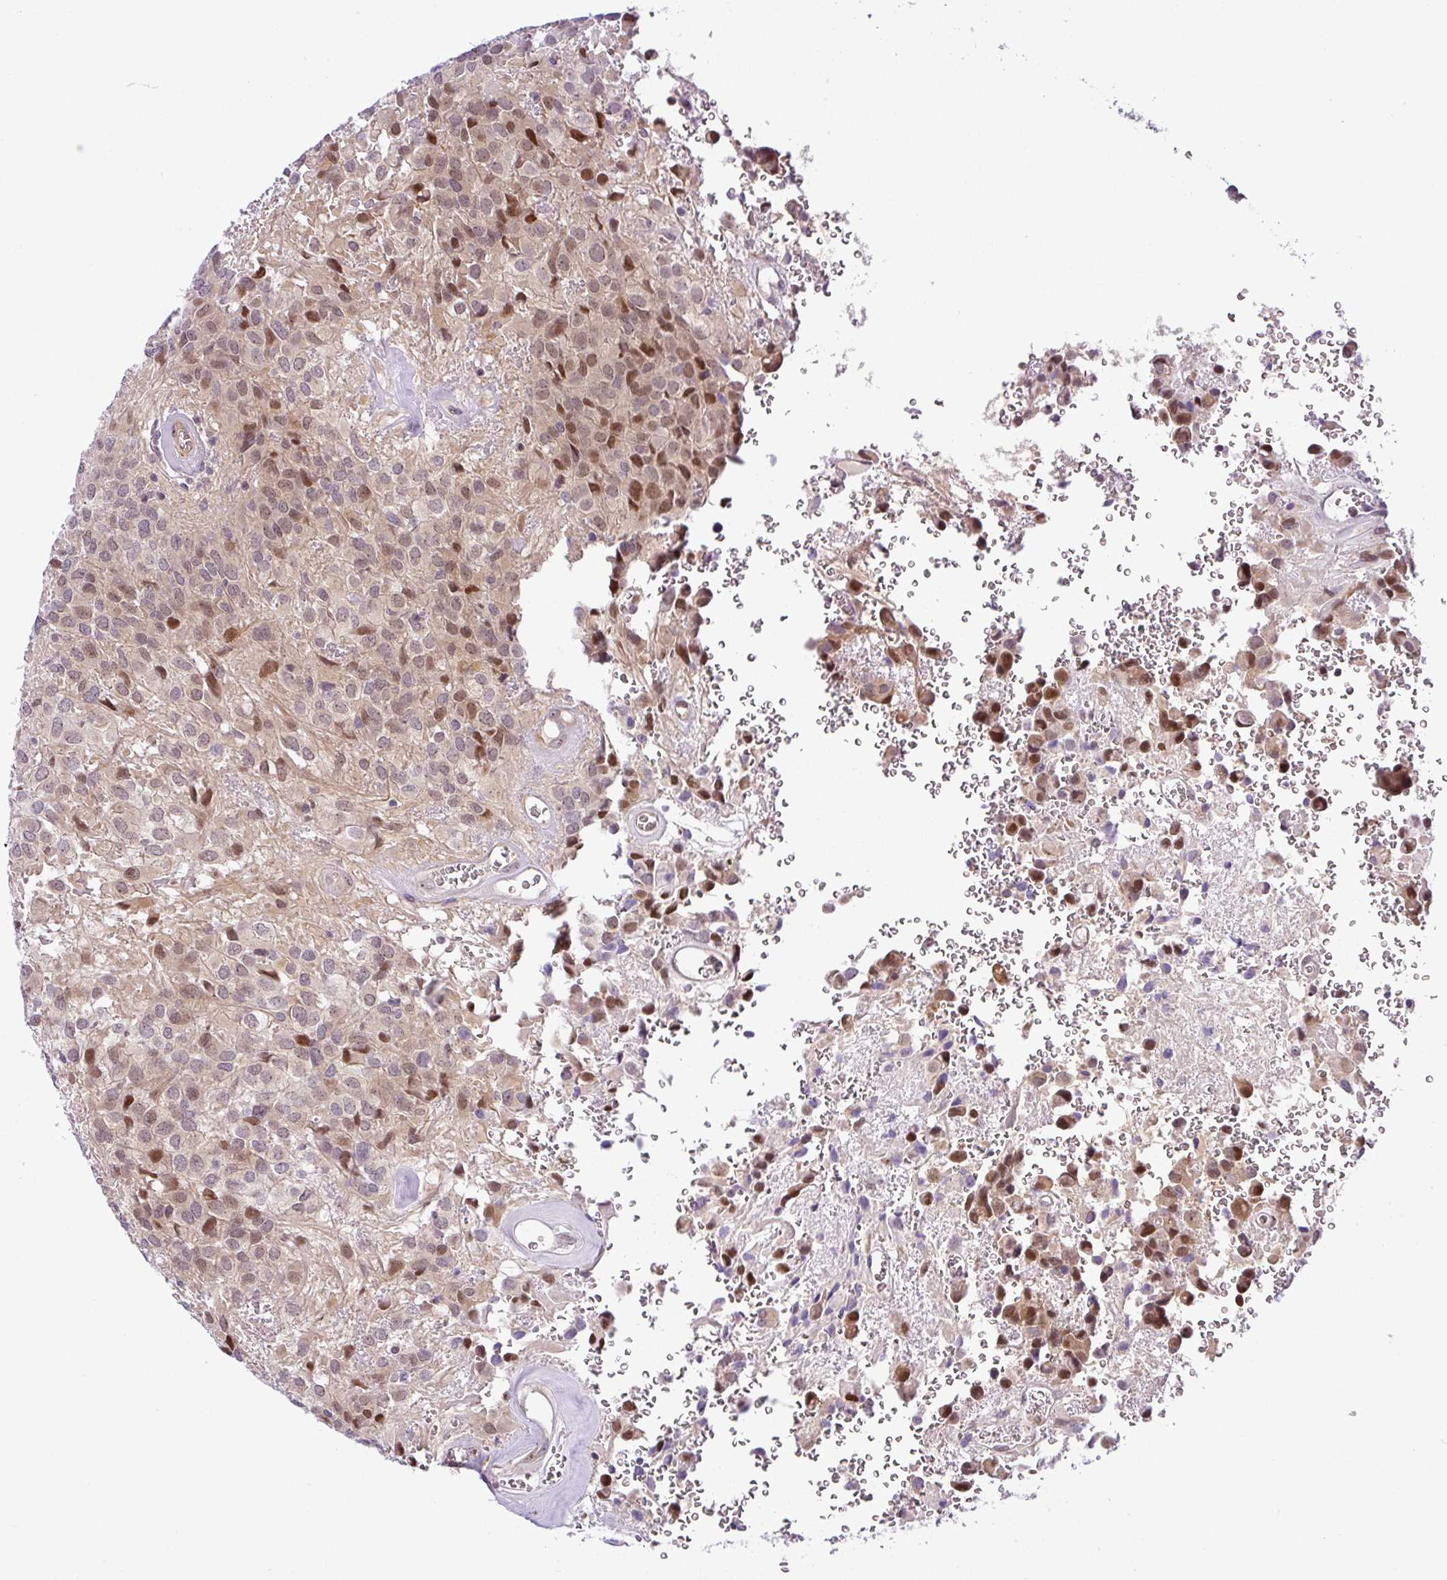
{"staining": {"intensity": "moderate", "quantity": "<25%", "location": "nuclear"}, "tissue": "glioma", "cell_type": "Tumor cells", "image_type": "cancer", "snomed": [{"axis": "morphology", "description": "Glioma, malignant, Low grade"}, {"axis": "topography", "description": "Brain"}], "caption": "Glioma stained for a protein (brown) shows moderate nuclear positive expression in about <25% of tumor cells.", "gene": "NDUFB2", "patient": {"sex": "male", "age": 56}}